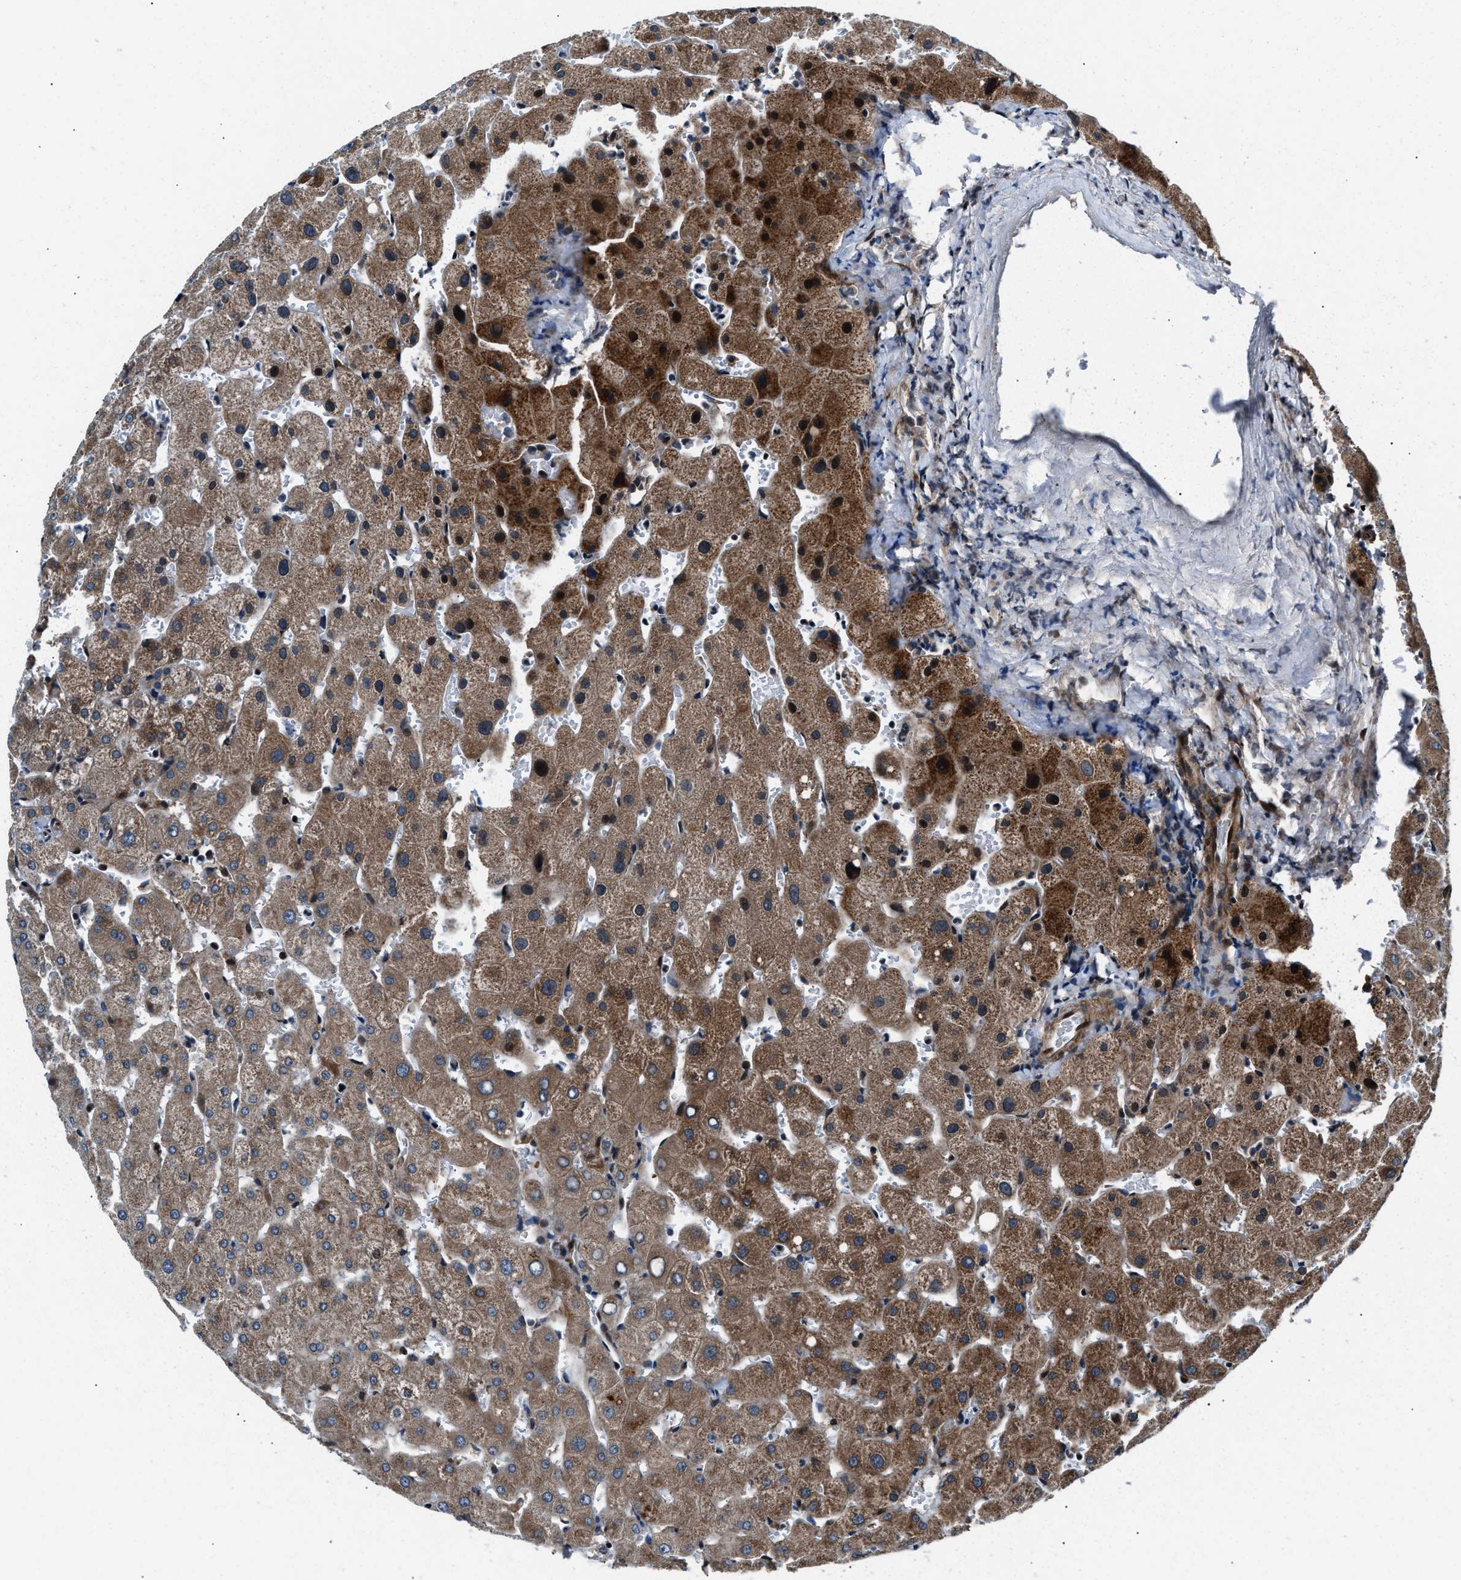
{"staining": {"intensity": "negative", "quantity": "none", "location": "none"}, "tissue": "liver", "cell_type": "Cholangiocytes", "image_type": "normal", "snomed": [{"axis": "morphology", "description": "Normal tissue, NOS"}, {"axis": "topography", "description": "Liver"}], "caption": "Immunohistochemistry image of unremarkable human liver stained for a protein (brown), which demonstrates no positivity in cholangiocytes.", "gene": "DYNC2I1", "patient": {"sex": "female", "age": 63}}